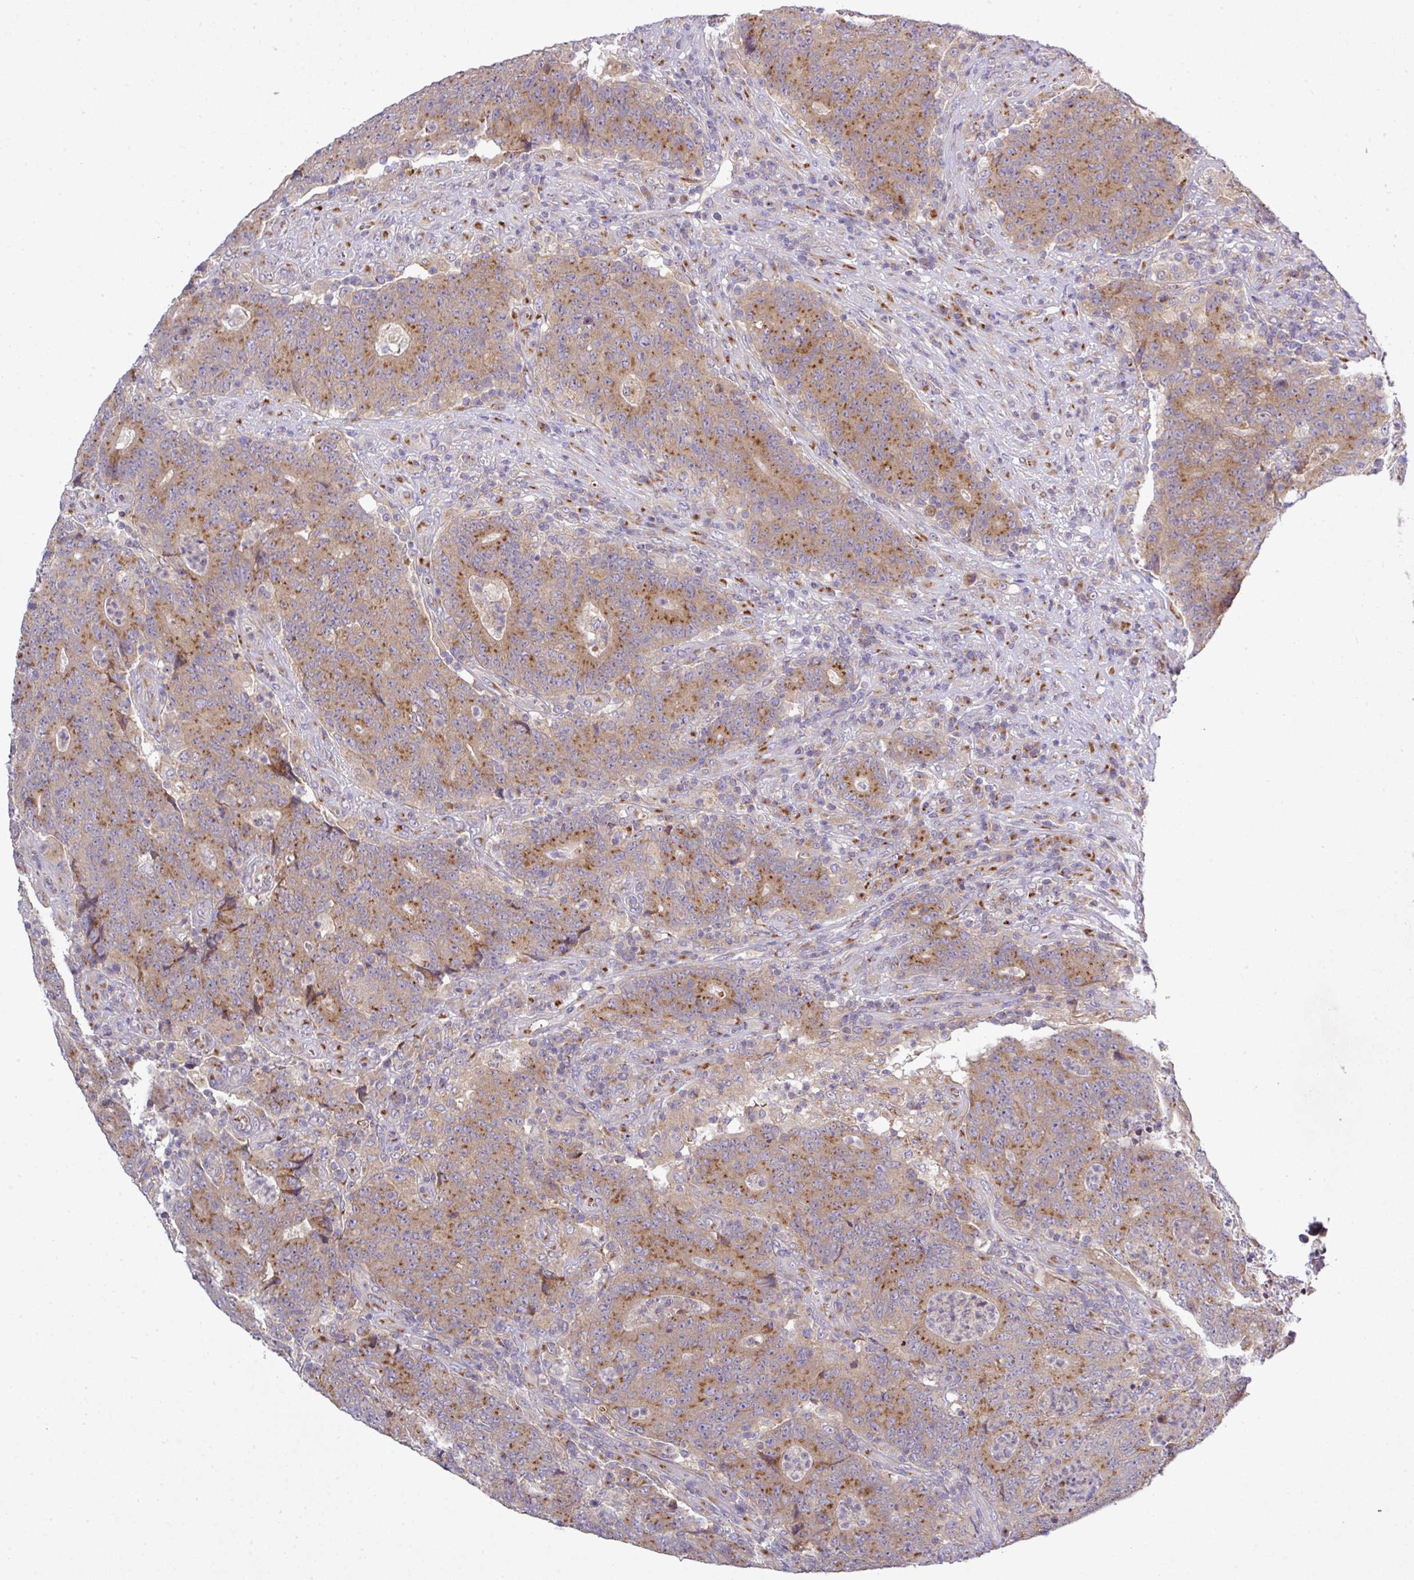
{"staining": {"intensity": "moderate", "quantity": ">75%", "location": "cytoplasmic/membranous"}, "tissue": "colorectal cancer", "cell_type": "Tumor cells", "image_type": "cancer", "snomed": [{"axis": "morphology", "description": "Adenocarcinoma, NOS"}, {"axis": "topography", "description": "Colon"}], "caption": "There is medium levels of moderate cytoplasmic/membranous expression in tumor cells of colorectal adenocarcinoma, as demonstrated by immunohistochemical staining (brown color).", "gene": "VTI1A", "patient": {"sex": "female", "age": 75}}